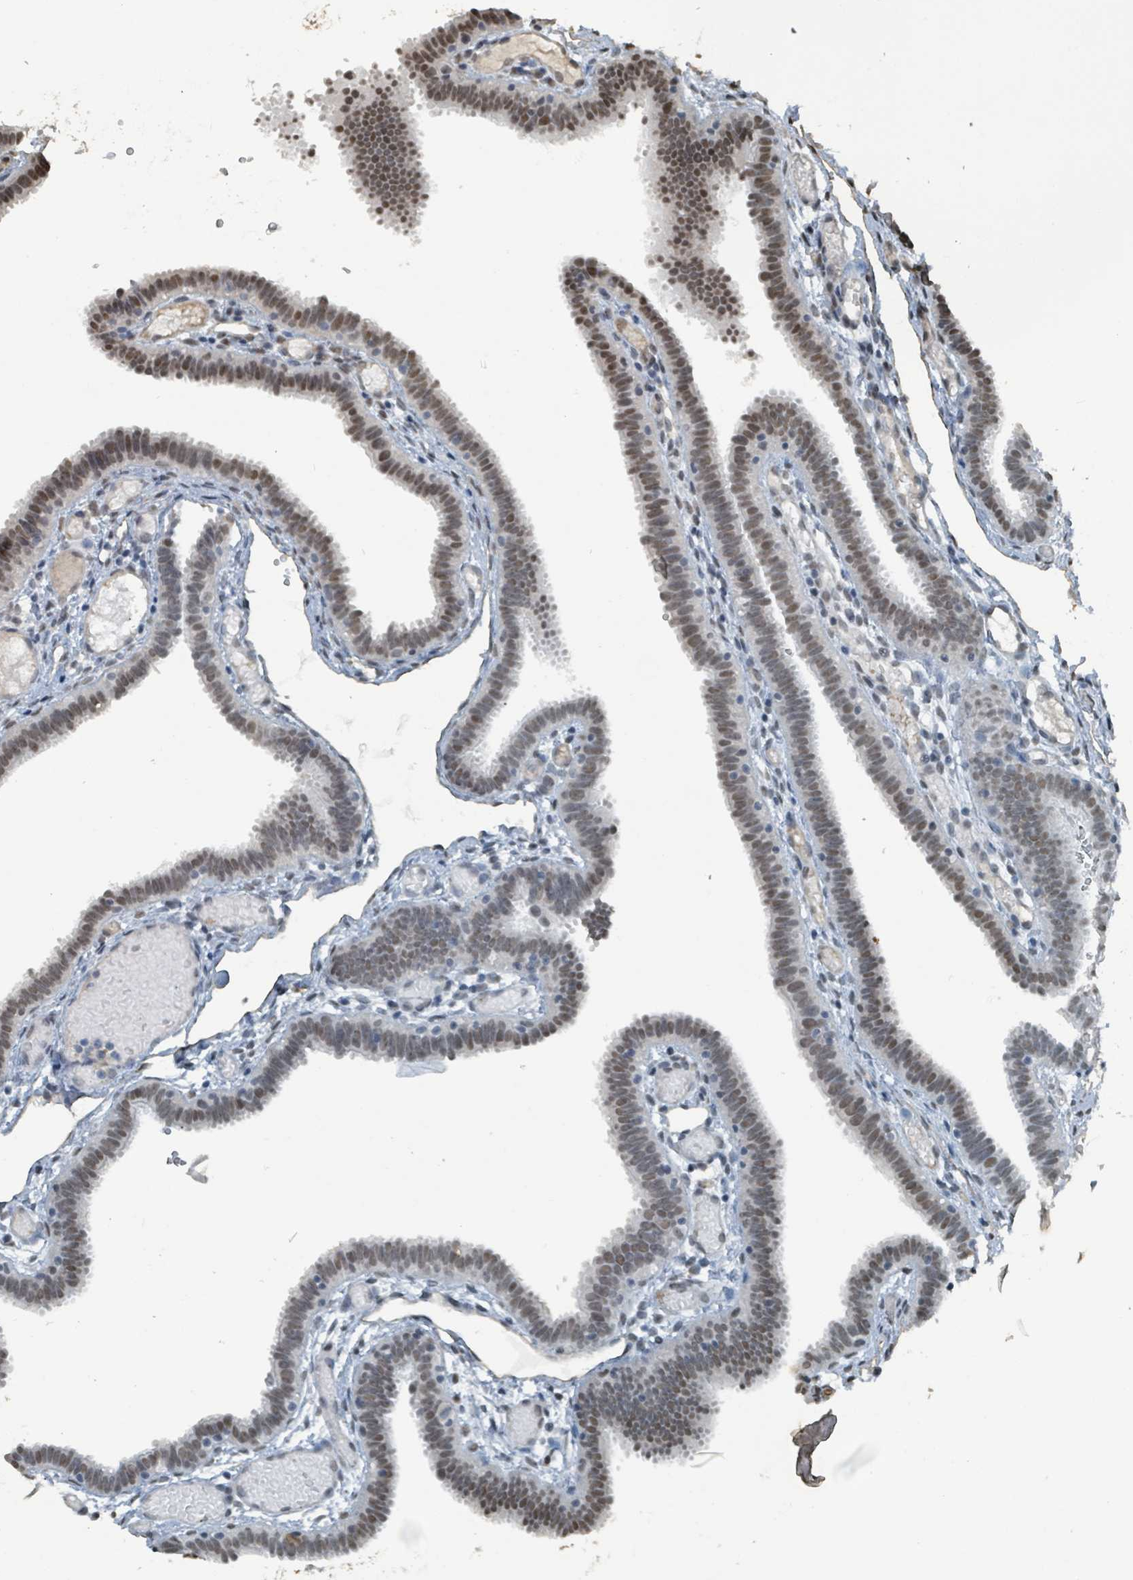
{"staining": {"intensity": "moderate", "quantity": ">75%", "location": "nuclear"}, "tissue": "fallopian tube", "cell_type": "Glandular cells", "image_type": "normal", "snomed": [{"axis": "morphology", "description": "Normal tissue, NOS"}, {"axis": "topography", "description": "Fallopian tube"}], "caption": "Moderate nuclear expression is appreciated in about >75% of glandular cells in normal fallopian tube. (Brightfield microscopy of DAB IHC at high magnification).", "gene": "PHIP", "patient": {"sex": "female", "age": 37}}